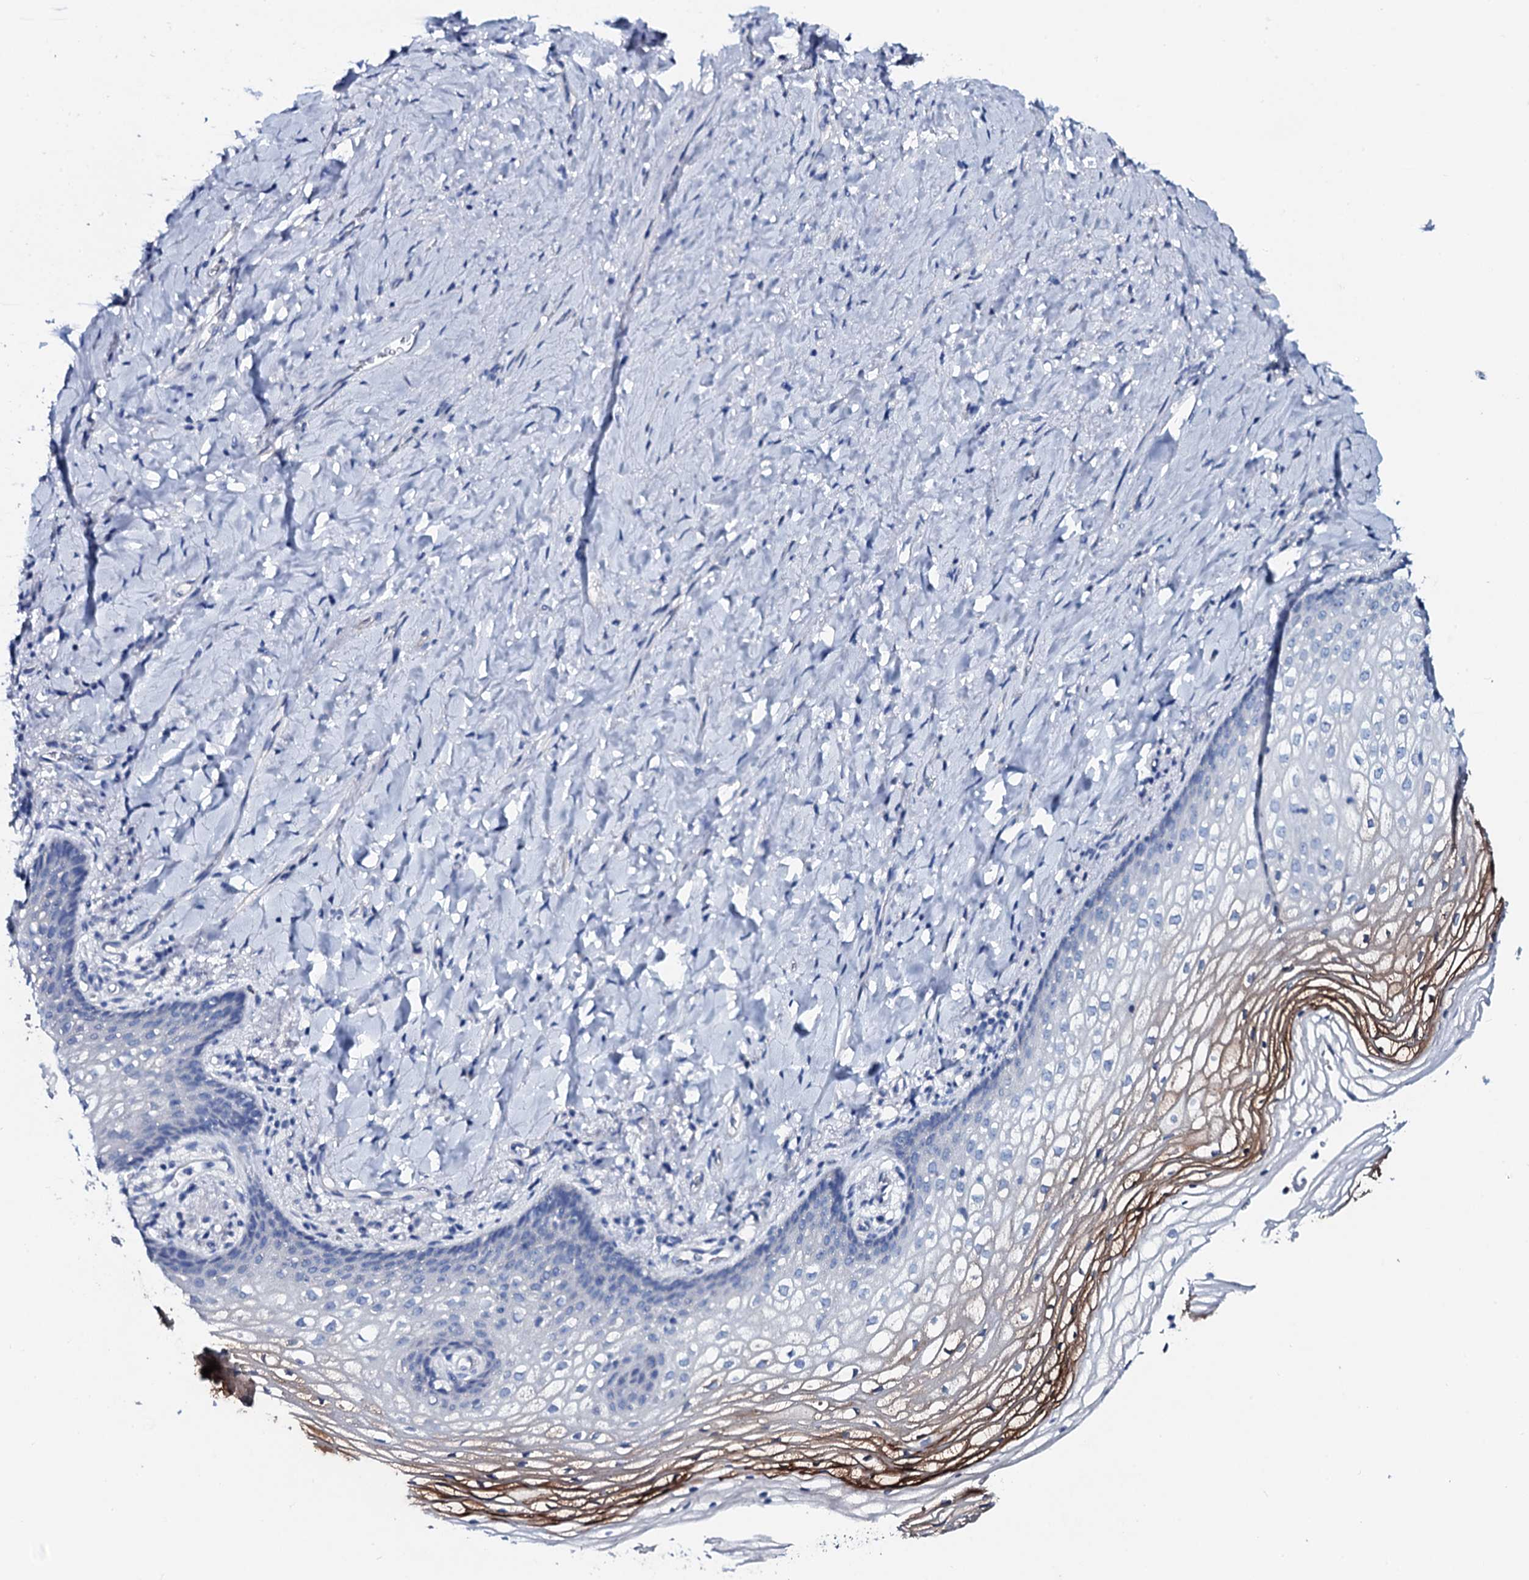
{"staining": {"intensity": "moderate", "quantity": "<25%", "location": "cytoplasmic/membranous"}, "tissue": "vagina", "cell_type": "Squamous epithelial cells", "image_type": "normal", "snomed": [{"axis": "morphology", "description": "Normal tissue, NOS"}, {"axis": "topography", "description": "Vagina"}], "caption": "Vagina stained with IHC displays moderate cytoplasmic/membranous staining in approximately <25% of squamous epithelial cells.", "gene": "GYS2", "patient": {"sex": "female", "age": 60}}